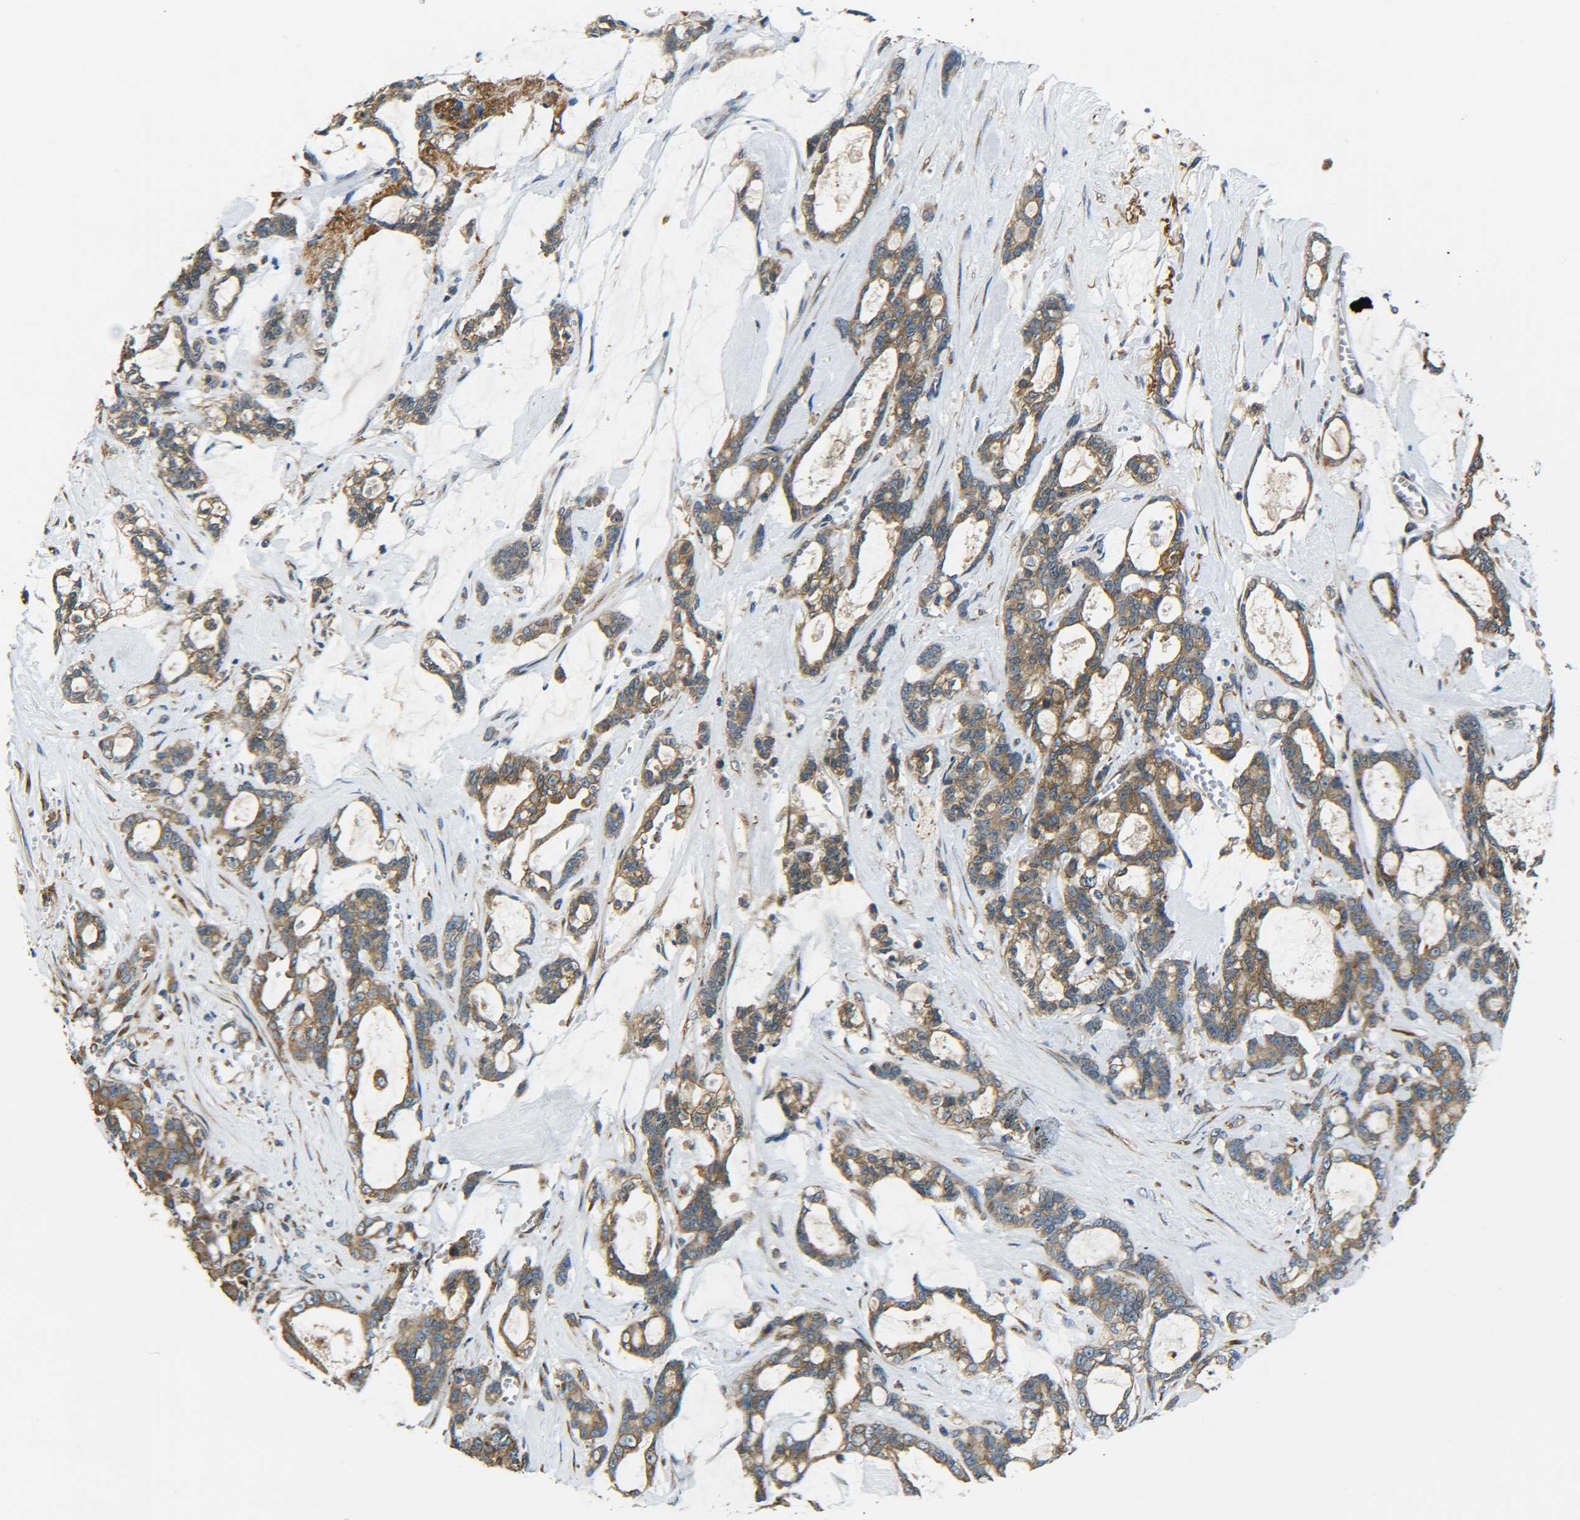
{"staining": {"intensity": "moderate", "quantity": ">75%", "location": "cytoplasmic/membranous"}, "tissue": "pancreatic cancer", "cell_type": "Tumor cells", "image_type": "cancer", "snomed": [{"axis": "morphology", "description": "Adenocarcinoma, NOS"}, {"axis": "topography", "description": "Pancreas"}], "caption": "The photomicrograph reveals a brown stain indicating the presence of a protein in the cytoplasmic/membranous of tumor cells in pancreatic adenocarcinoma. The protein of interest is shown in brown color, while the nuclei are stained blue.", "gene": "PREB", "patient": {"sex": "female", "age": 73}}